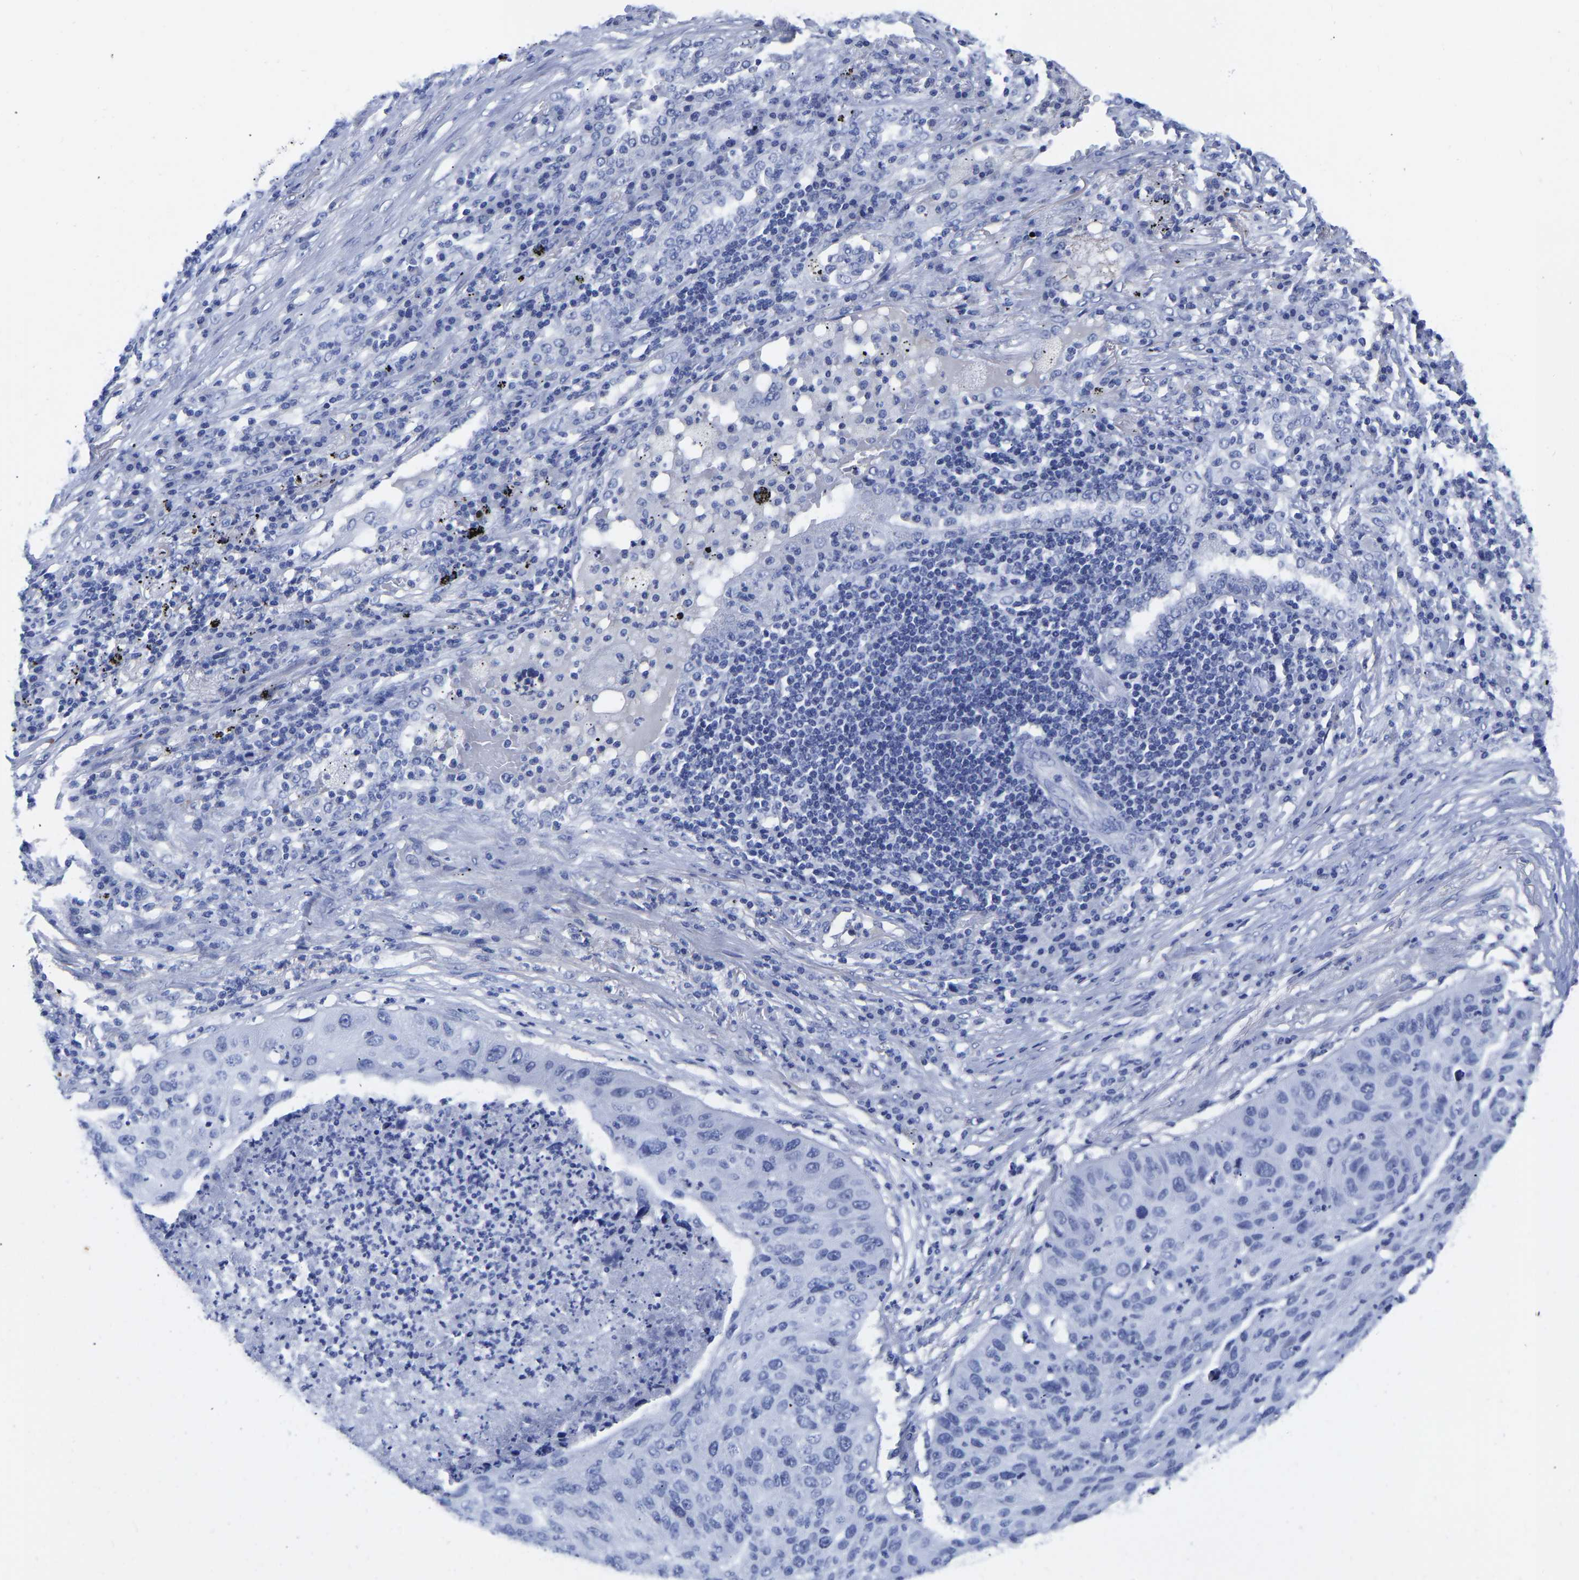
{"staining": {"intensity": "negative", "quantity": "none", "location": "none"}, "tissue": "lung cancer", "cell_type": "Tumor cells", "image_type": "cancer", "snomed": [{"axis": "morphology", "description": "Squamous cell carcinoma, NOS"}, {"axis": "topography", "description": "Lung"}], "caption": "A high-resolution photomicrograph shows IHC staining of lung cancer, which exhibits no significant positivity in tumor cells.", "gene": "GPA33", "patient": {"sex": "female", "age": 63}}